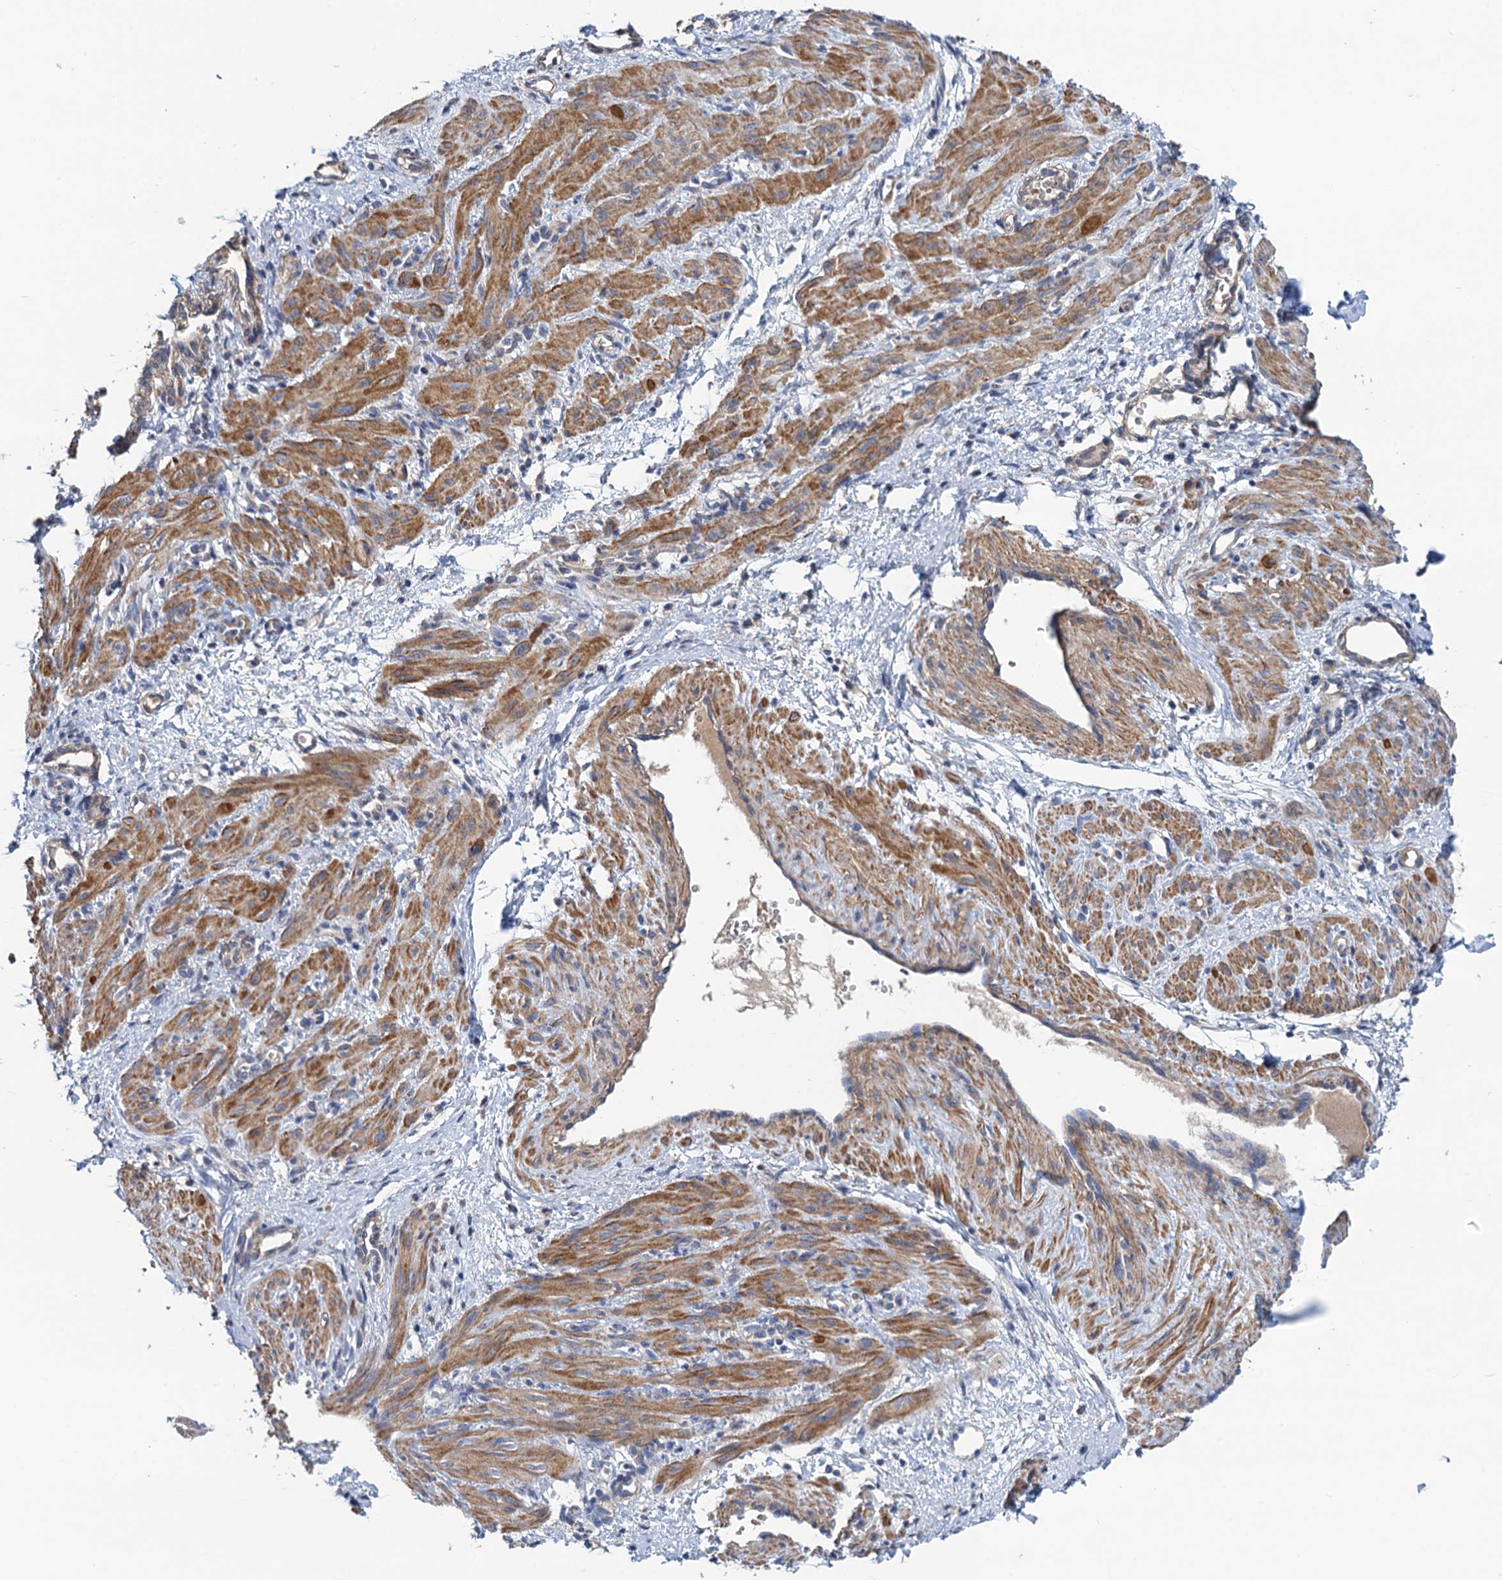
{"staining": {"intensity": "moderate", "quantity": ">75%", "location": "cytoplasmic/membranous"}, "tissue": "smooth muscle", "cell_type": "Smooth muscle cells", "image_type": "normal", "snomed": [{"axis": "morphology", "description": "Normal tissue, NOS"}, {"axis": "topography", "description": "Endometrium"}], "caption": "Protein staining by immunohistochemistry (IHC) exhibits moderate cytoplasmic/membranous staining in approximately >75% of smooth muscle cells in benign smooth muscle. Nuclei are stained in blue.", "gene": "SMCO3", "patient": {"sex": "female", "age": 33}}